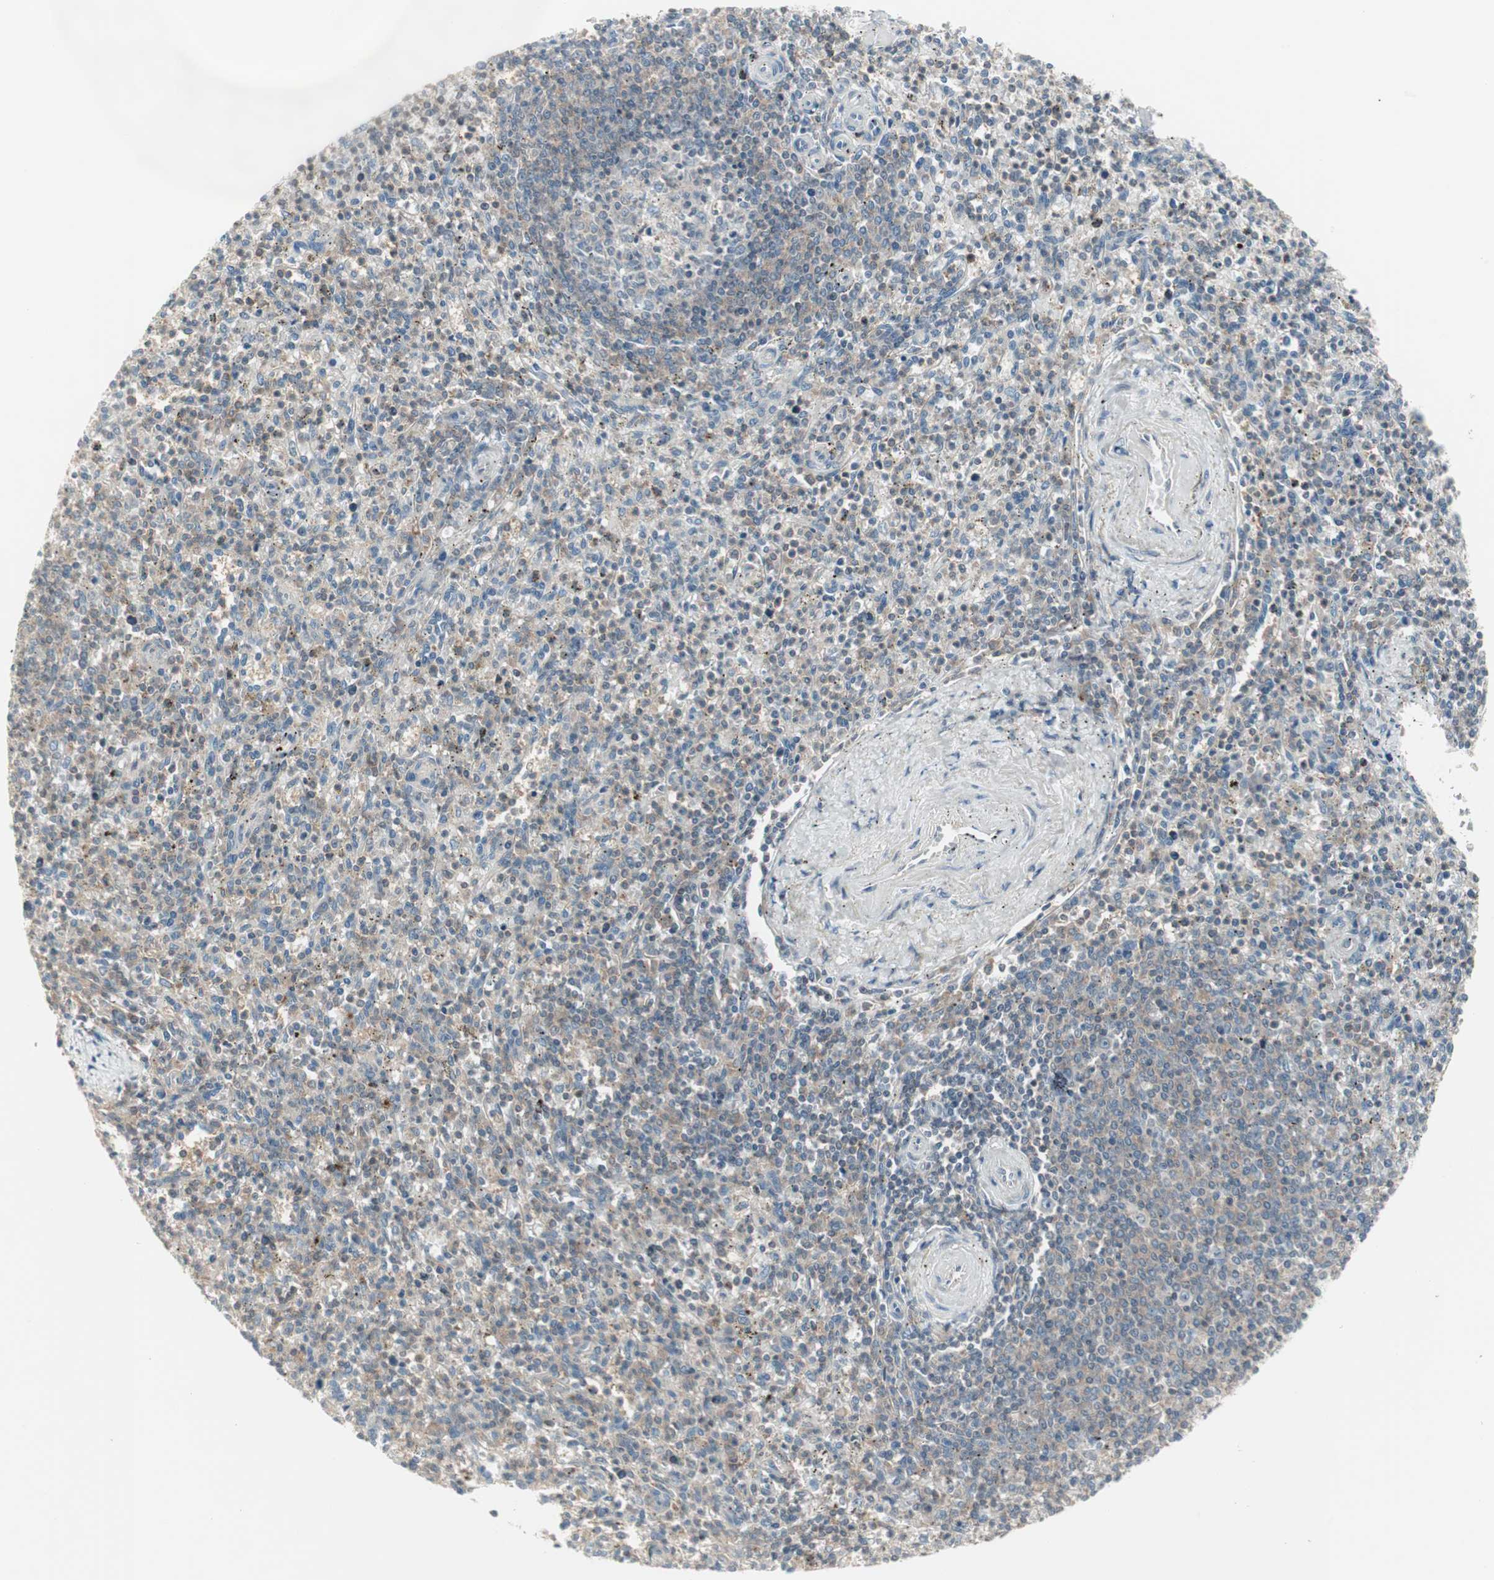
{"staining": {"intensity": "weak", "quantity": "25%-75%", "location": "cytoplasmic/membranous"}, "tissue": "spleen", "cell_type": "Cells in red pulp", "image_type": "normal", "snomed": [{"axis": "morphology", "description": "Normal tissue, NOS"}, {"axis": "topography", "description": "Spleen"}], "caption": "Immunohistochemistry (IHC) of normal human spleen exhibits low levels of weak cytoplasmic/membranous positivity in approximately 25%-75% of cells in red pulp.", "gene": "ZFP36", "patient": {"sex": "male", "age": 72}}